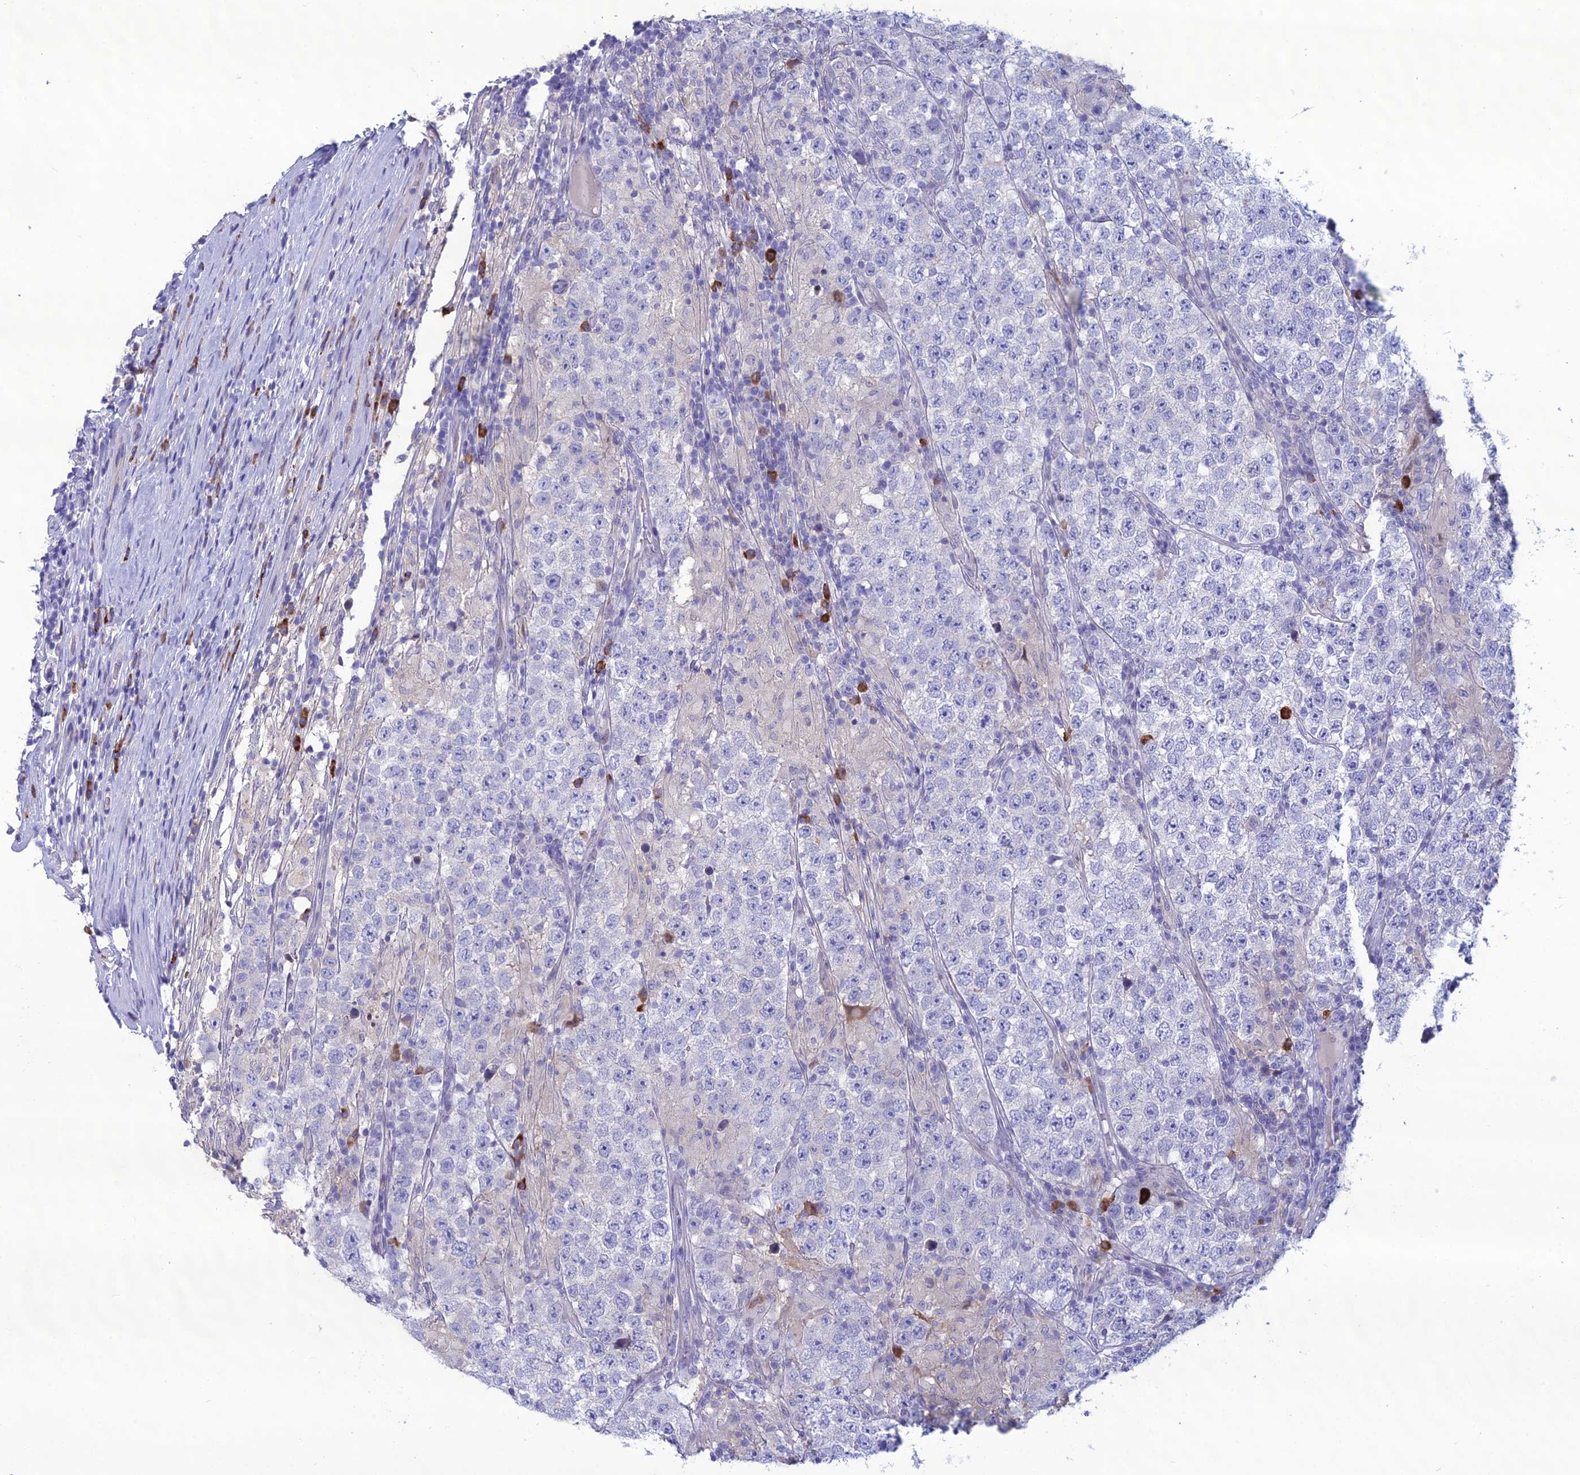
{"staining": {"intensity": "negative", "quantity": "none", "location": "none"}, "tissue": "testis cancer", "cell_type": "Tumor cells", "image_type": "cancer", "snomed": [{"axis": "morphology", "description": "Normal tissue, NOS"}, {"axis": "morphology", "description": "Urothelial carcinoma, High grade"}, {"axis": "morphology", "description": "Seminoma, NOS"}, {"axis": "morphology", "description": "Carcinoma, Embryonal, NOS"}, {"axis": "topography", "description": "Urinary bladder"}, {"axis": "topography", "description": "Testis"}], "caption": "The immunohistochemistry photomicrograph has no significant expression in tumor cells of testis embryonal carcinoma tissue.", "gene": "CRB2", "patient": {"sex": "male", "age": 41}}